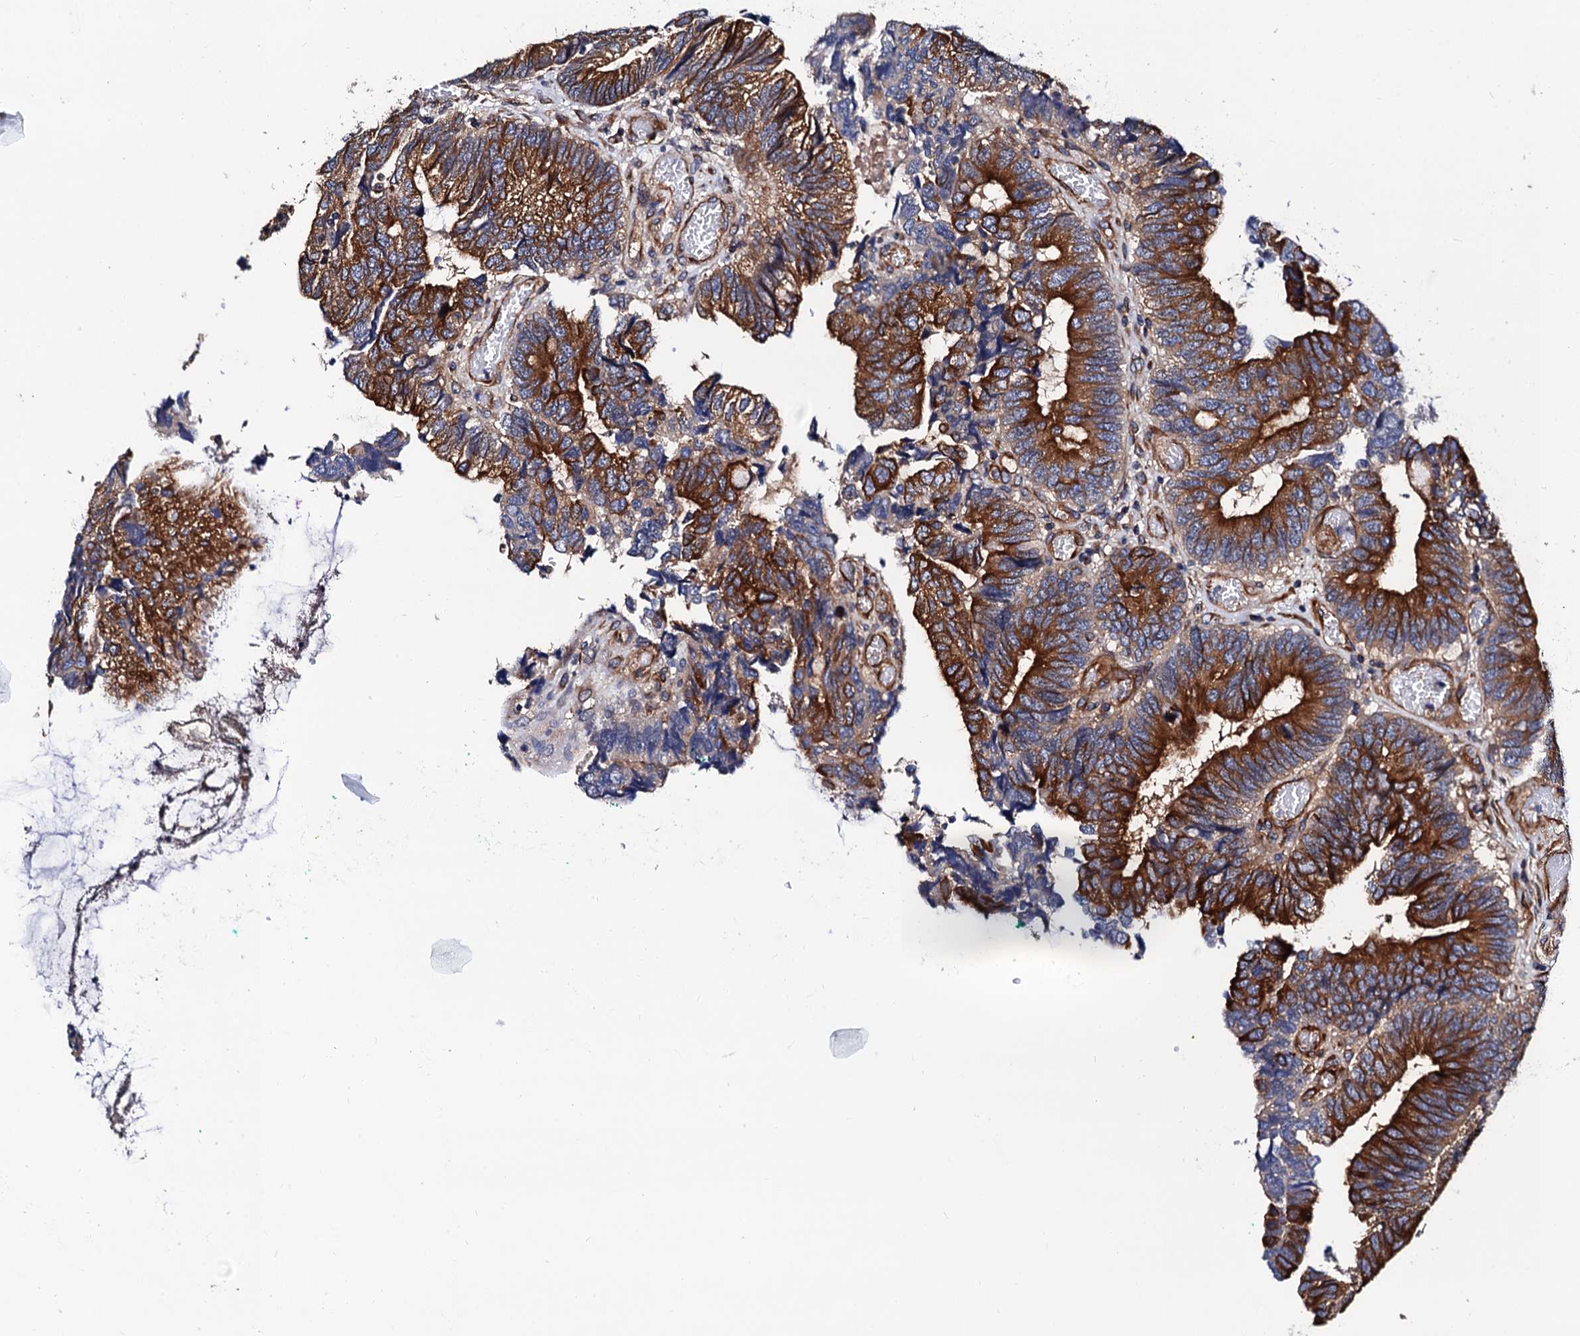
{"staining": {"intensity": "strong", "quantity": ">75%", "location": "cytoplasmic/membranous"}, "tissue": "colorectal cancer", "cell_type": "Tumor cells", "image_type": "cancer", "snomed": [{"axis": "morphology", "description": "Adenocarcinoma, NOS"}, {"axis": "topography", "description": "Colon"}], "caption": "Immunohistochemical staining of adenocarcinoma (colorectal) displays strong cytoplasmic/membranous protein expression in approximately >75% of tumor cells.", "gene": "ZDHHC18", "patient": {"sex": "female", "age": 67}}